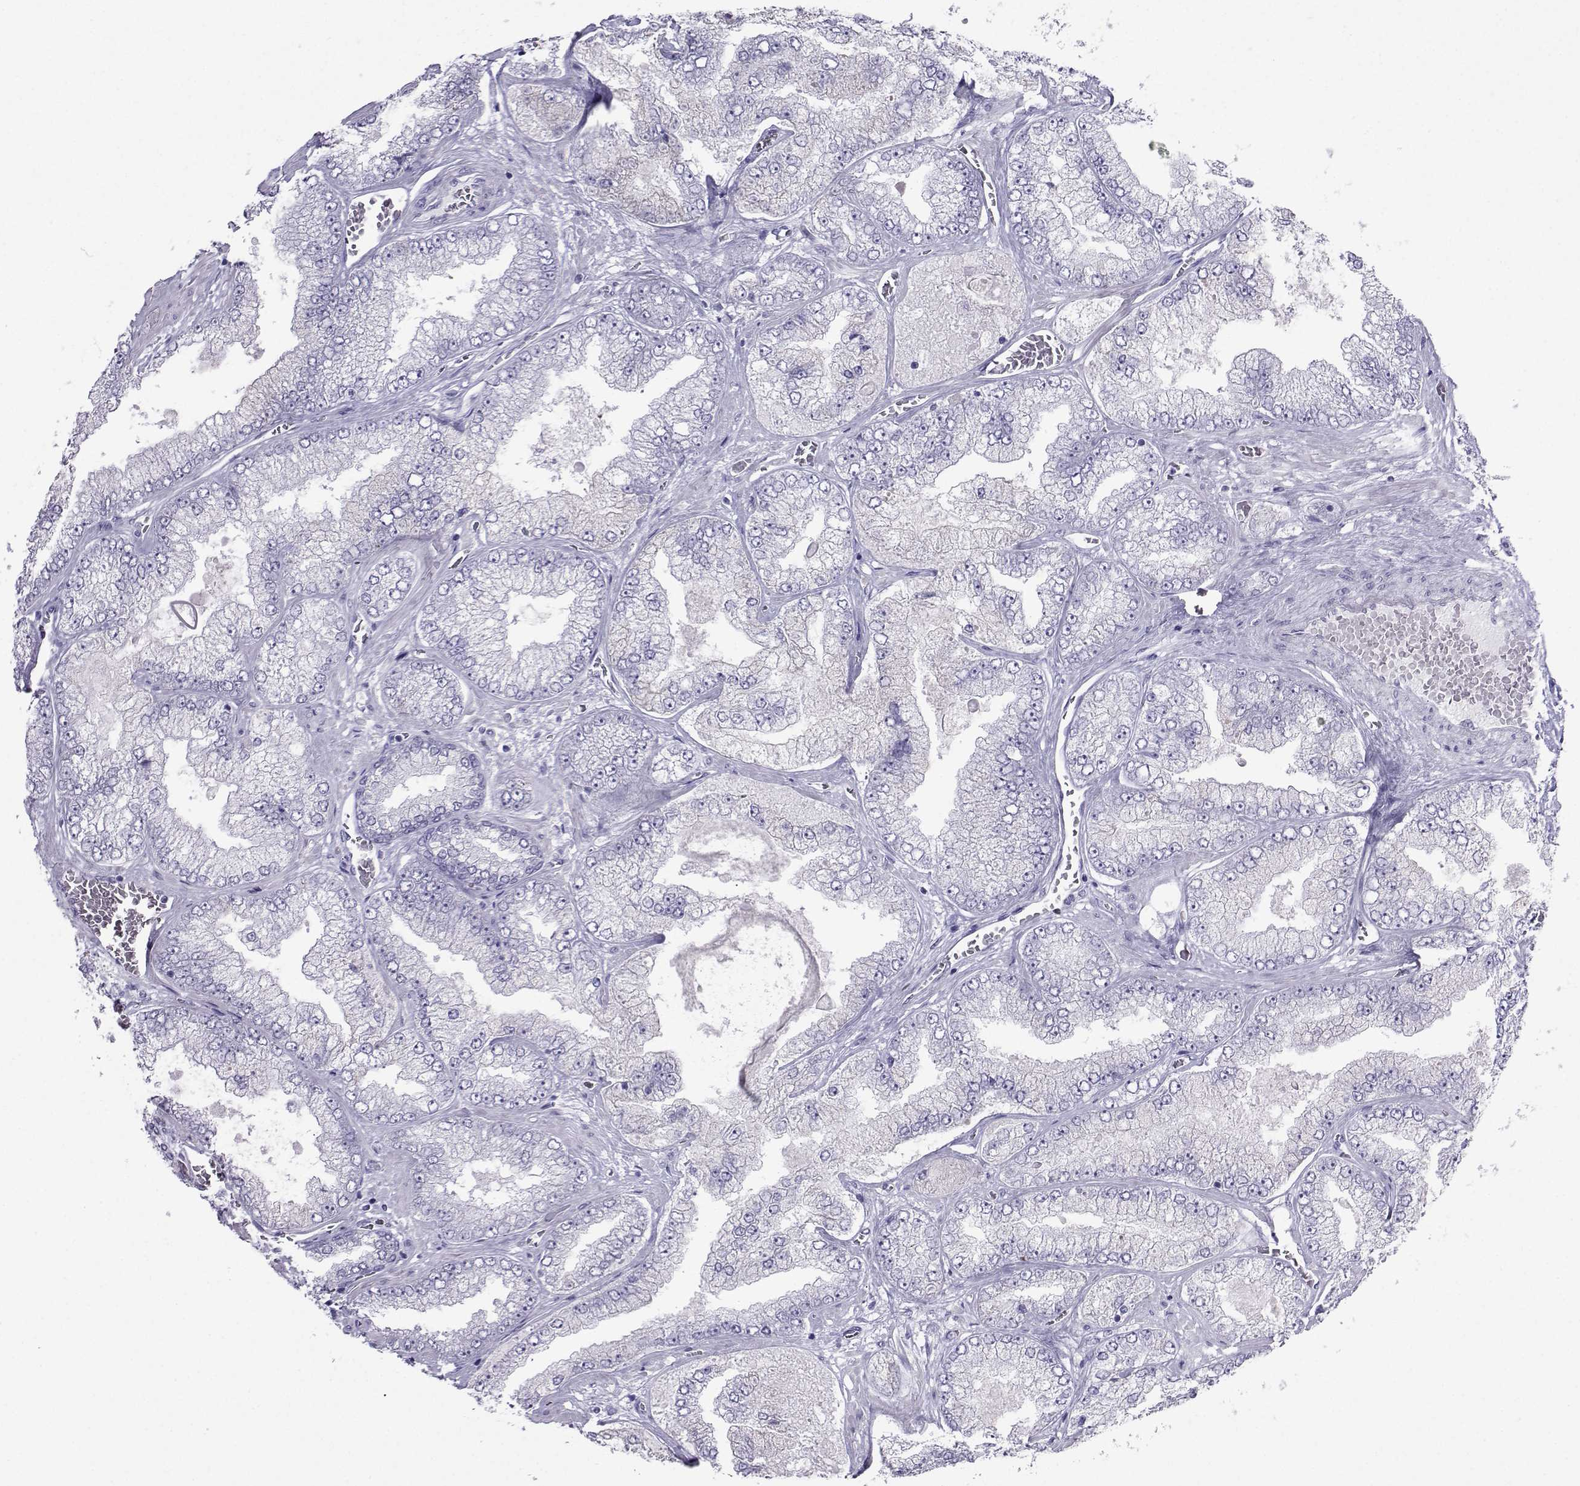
{"staining": {"intensity": "negative", "quantity": "none", "location": "none"}, "tissue": "prostate cancer", "cell_type": "Tumor cells", "image_type": "cancer", "snomed": [{"axis": "morphology", "description": "Adenocarcinoma, Low grade"}, {"axis": "topography", "description": "Prostate"}], "caption": "An IHC micrograph of adenocarcinoma (low-grade) (prostate) is shown. There is no staining in tumor cells of adenocarcinoma (low-grade) (prostate).", "gene": "LORICRIN", "patient": {"sex": "male", "age": 57}}